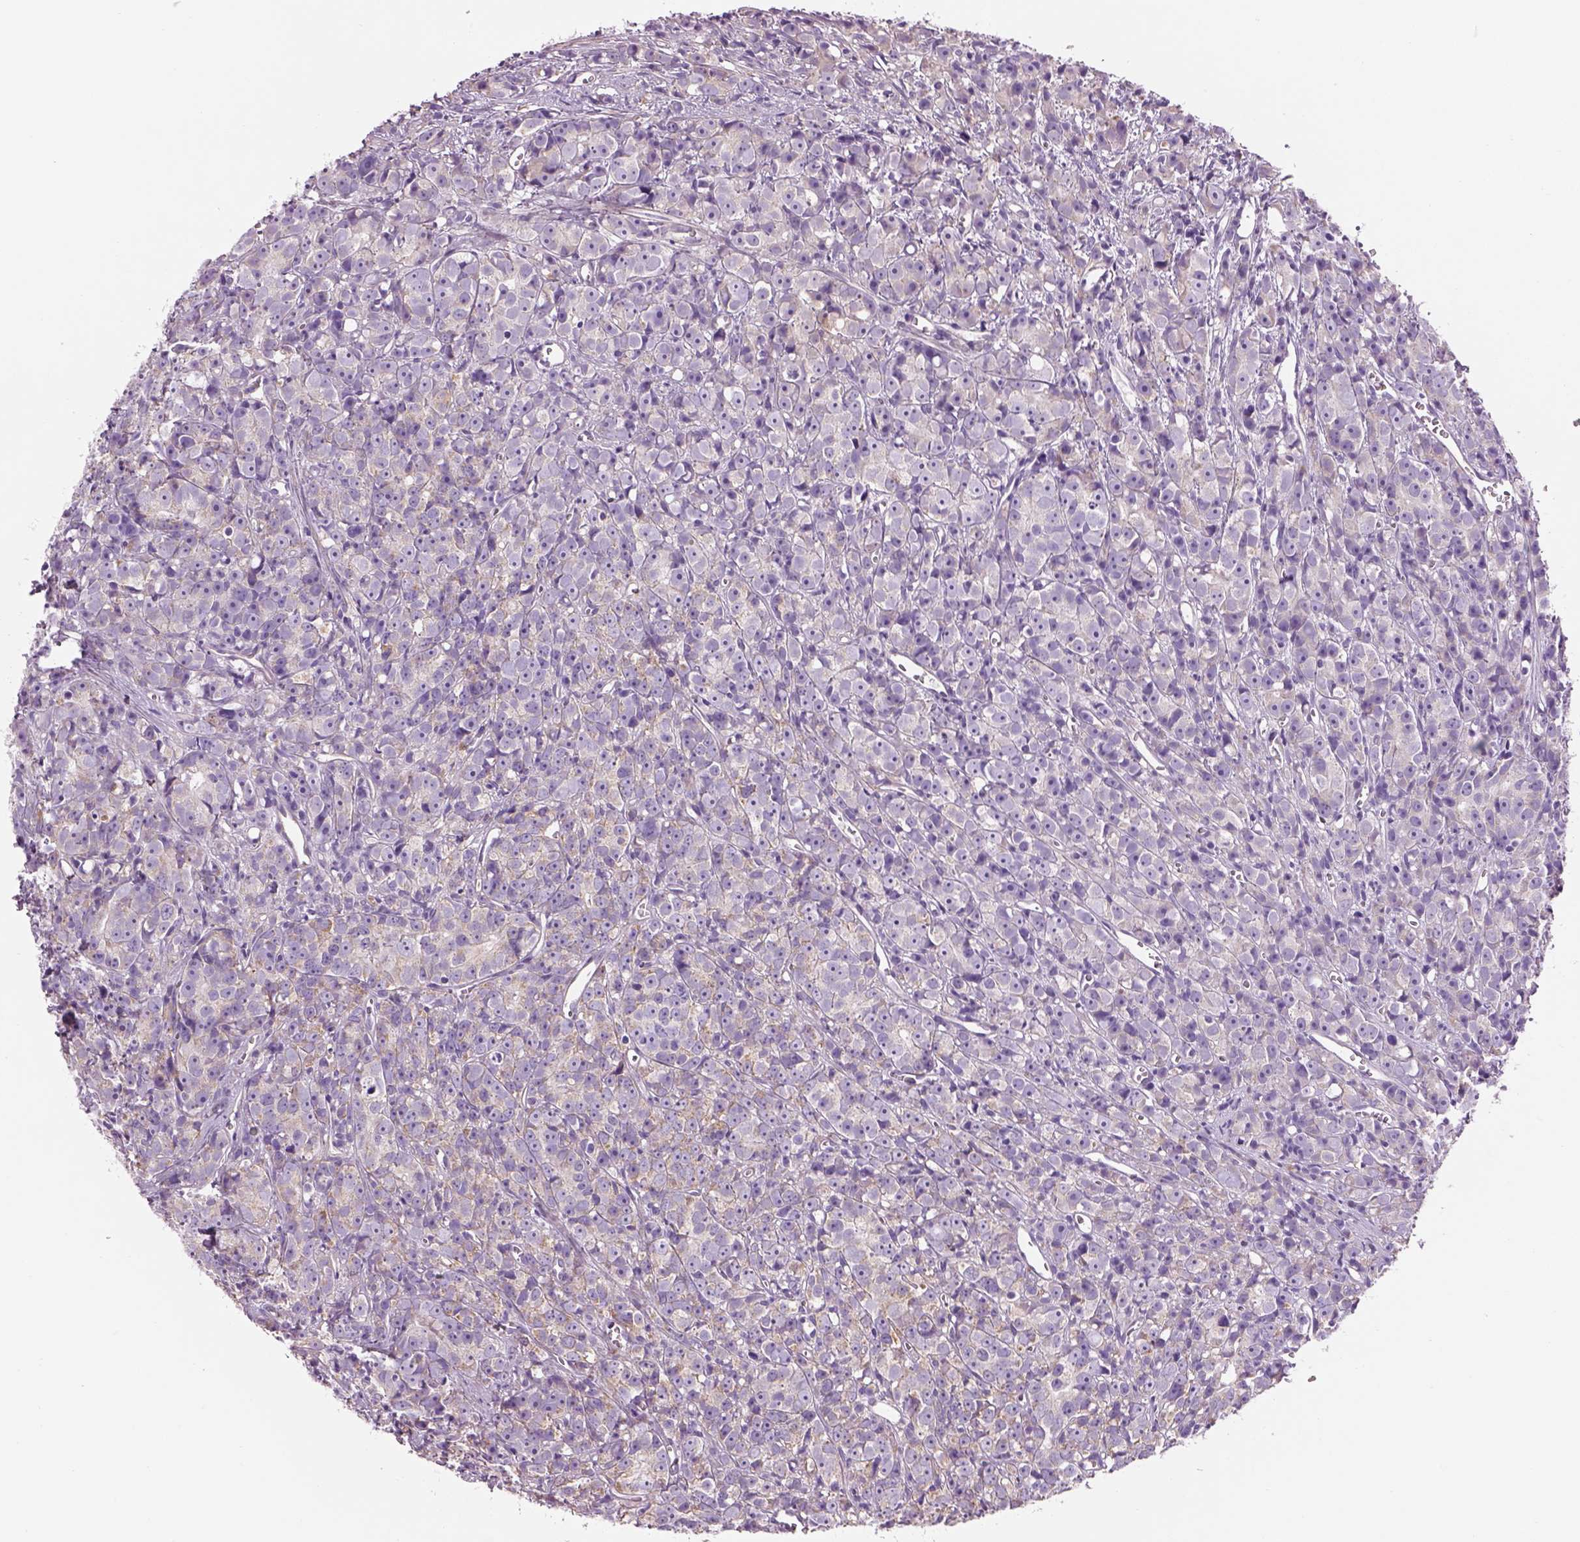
{"staining": {"intensity": "weak", "quantity": "<25%", "location": "cytoplasmic/membranous"}, "tissue": "prostate cancer", "cell_type": "Tumor cells", "image_type": "cancer", "snomed": [{"axis": "morphology", "description": "Adenocarcinoma, High grade"}, {"axis": "topography", "description": "Prostate"}], "caption": "Prostate cancer was stained to show a protein in brown. There is no significant positivity in tumor cells.", "gene": "IFT52", "patient": {"sex": "male", "age": 77}}